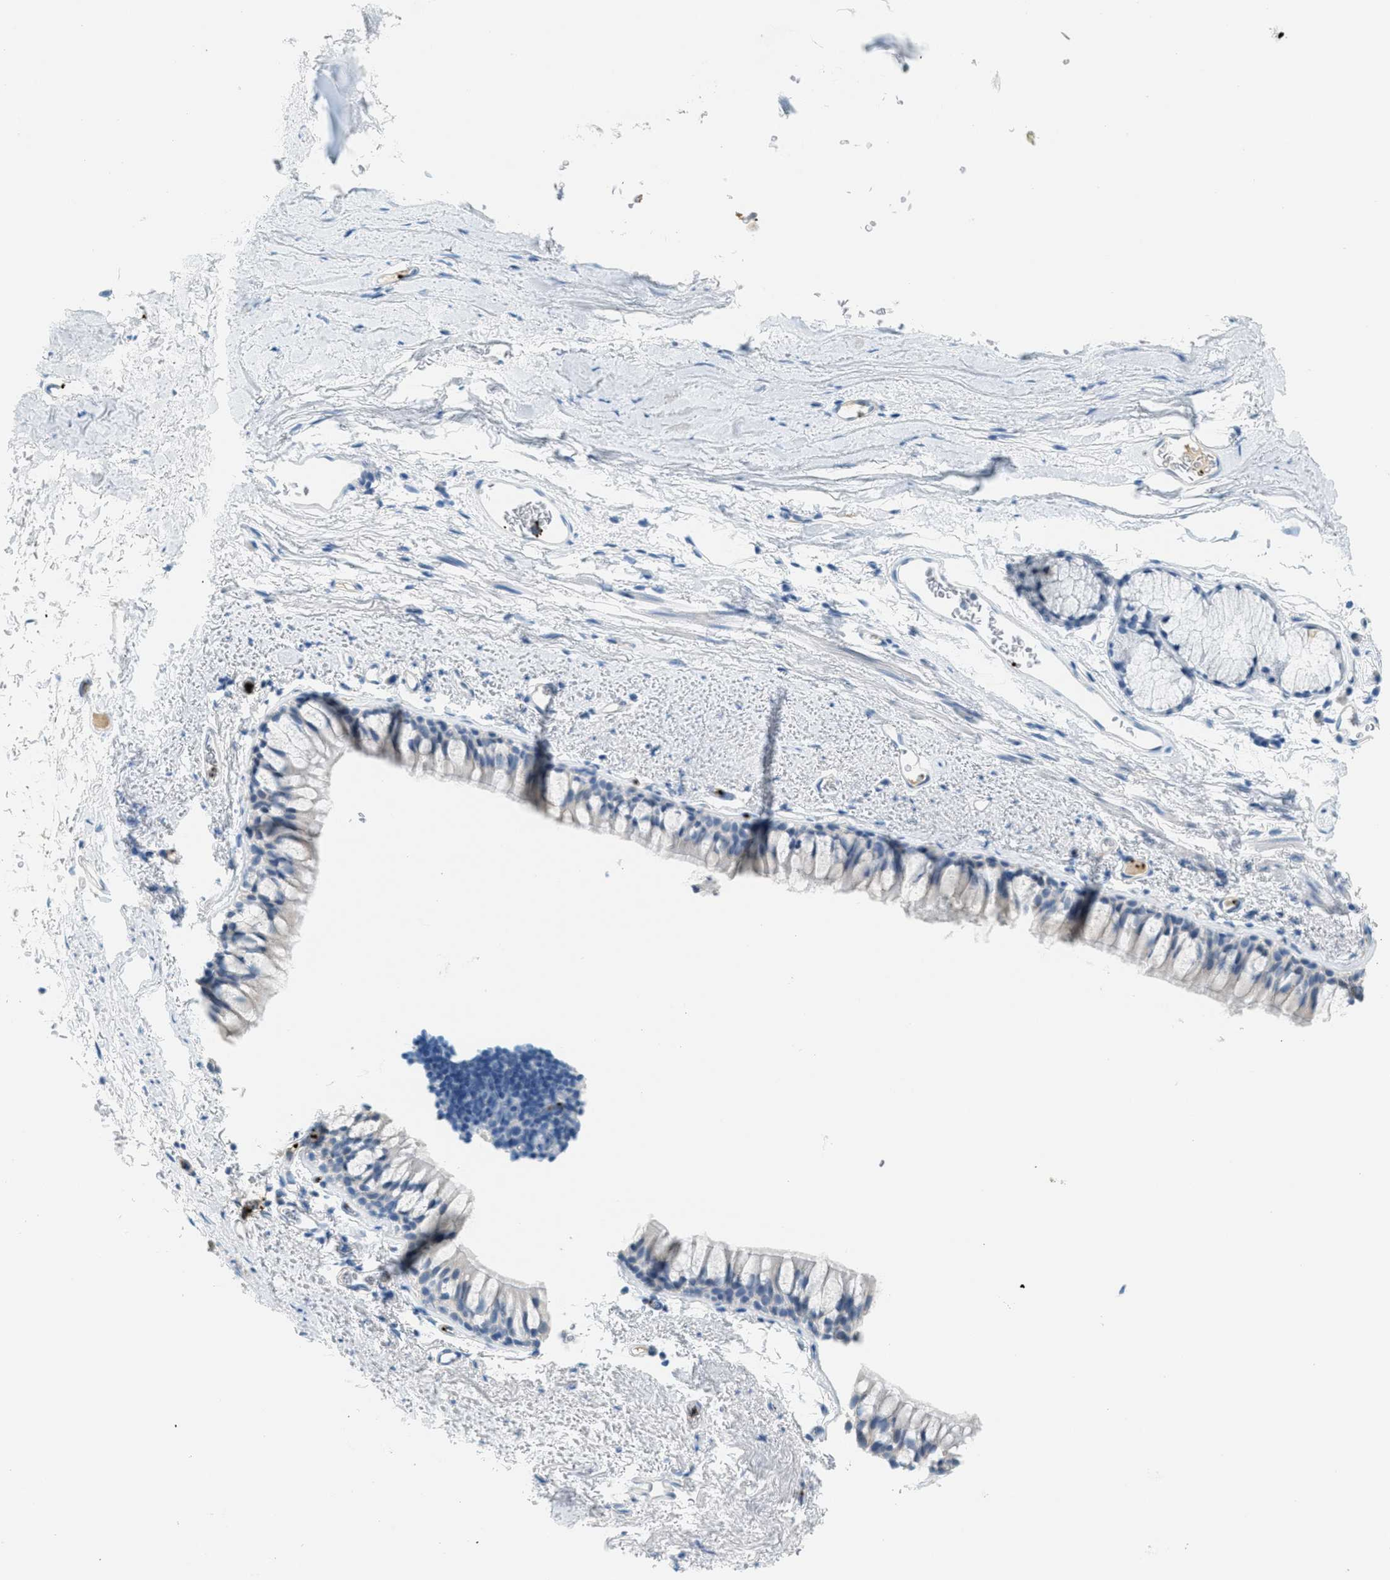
{"staining": {"intensity": "negative", "quantity": "none", "location": "none"}, "tissue": "bronchus", "cell_type": "Respiratory epithelial cells", "image_type": "normal", "snomed": [{"axis": "morphology", "description": "Normal tissue, NOS"}, {"axis": "topography", "description": "Bronchus"}], "caption": "High power microscopy histopathology image of an immunohistochemistry micrograph of normal bronchus, revealing no significant positivity in respiratory epithelial cells.", "gene": "PPBP", "patient": {"sex": "female", "age": 73}}